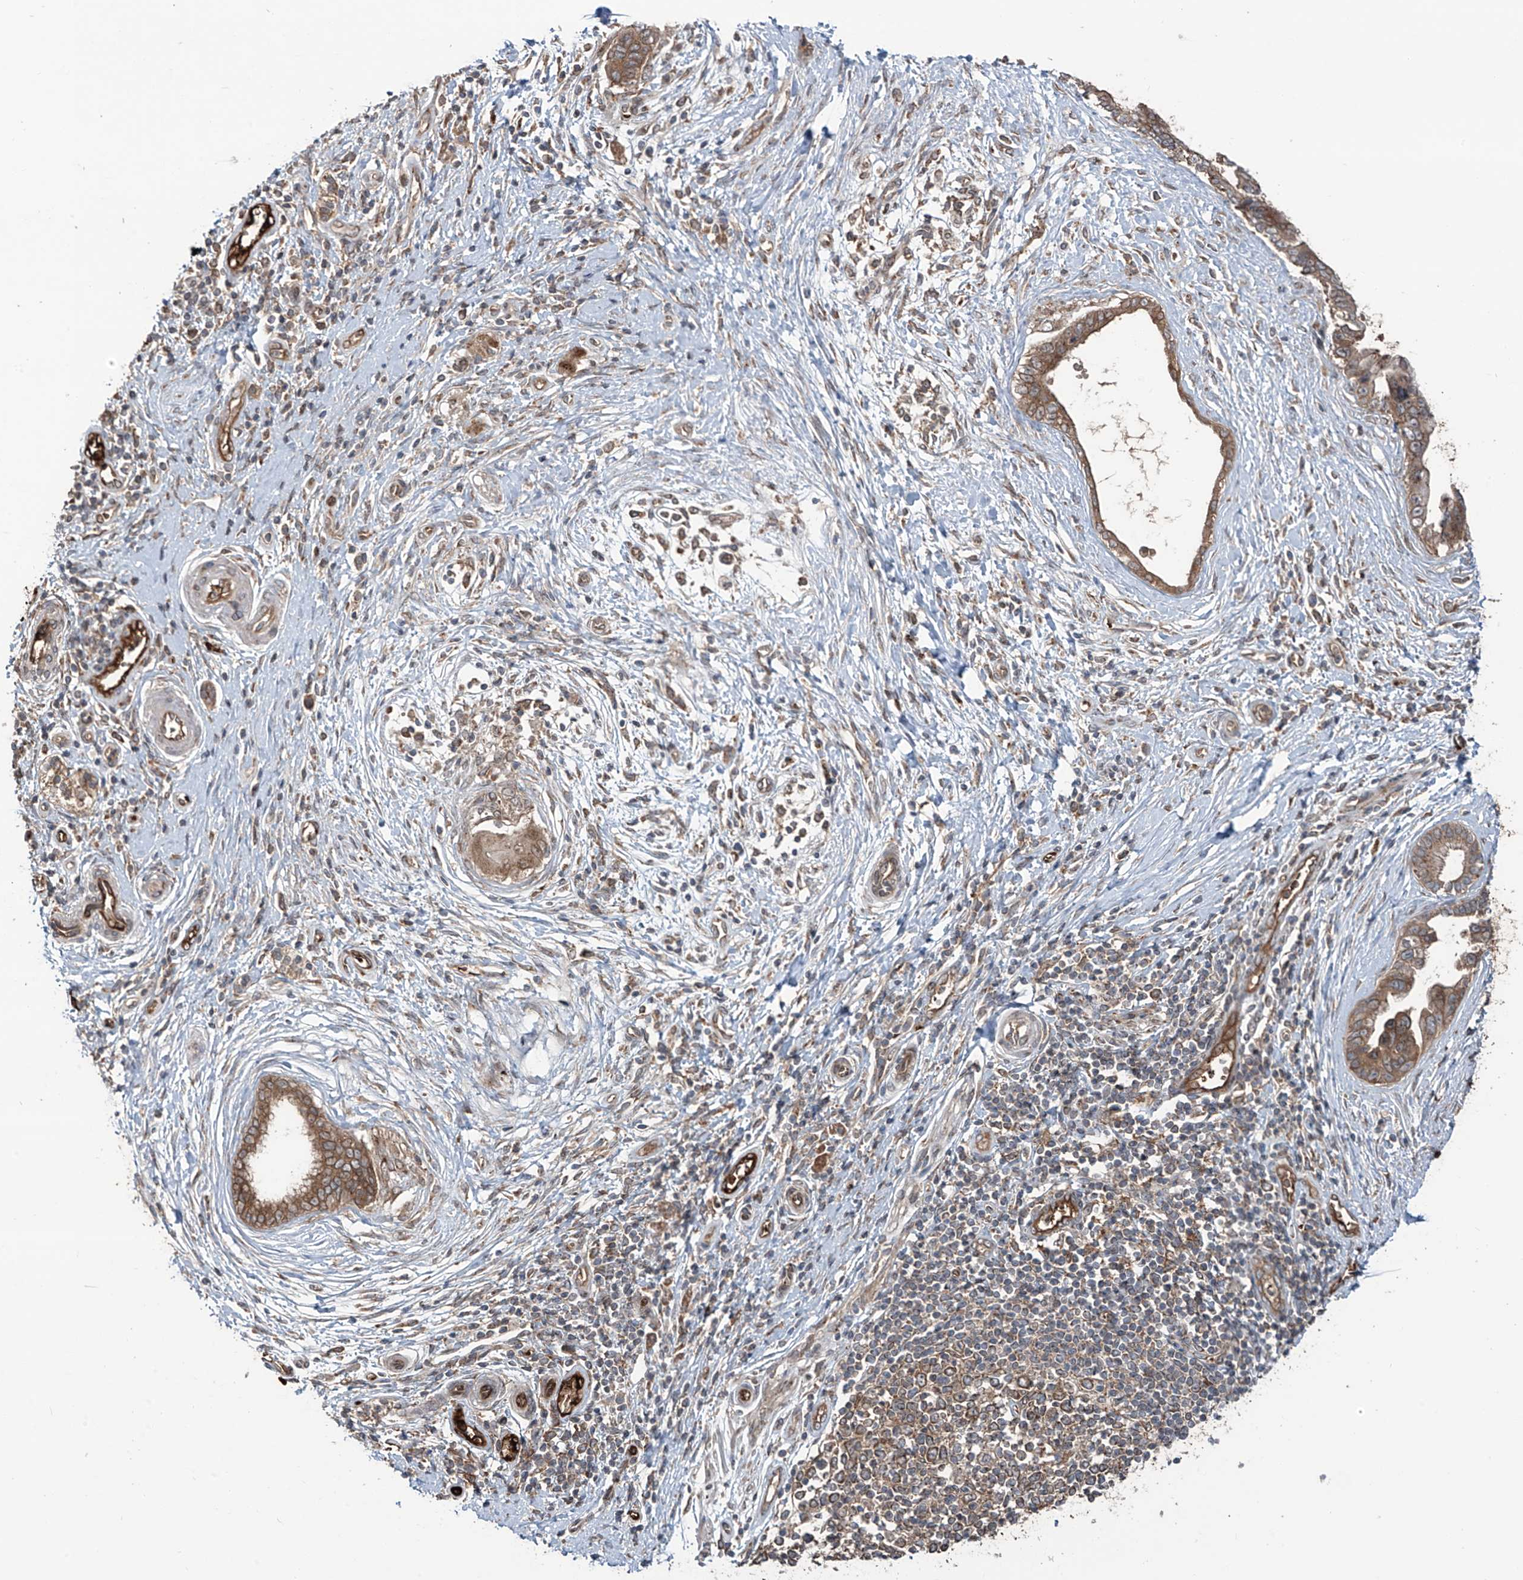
{"staining": {"intensity": "moderate", "quantity": ">75%", "location": "cytoplasmic/membranous"}, "tissue": "pancreatic cancer", "cell_type": "Tumor cells", "image_type": "cancer", "snomed": [{"axis": "morphology", "description": "Adenocarcinoma, NOS"}, {"axis": "topography", "description": "Pancreas"}], "caption": "Protein staining of pancreatic adenocarcinoma tissue demonstrates moderate cytoplasmic/membranous expression in about >75% of tumor cells. (Brightfield microscopy of DAB IHC at high magnification).", "gene": "ZDHHC9", "patient": {"sex": "female", "age": 72}}